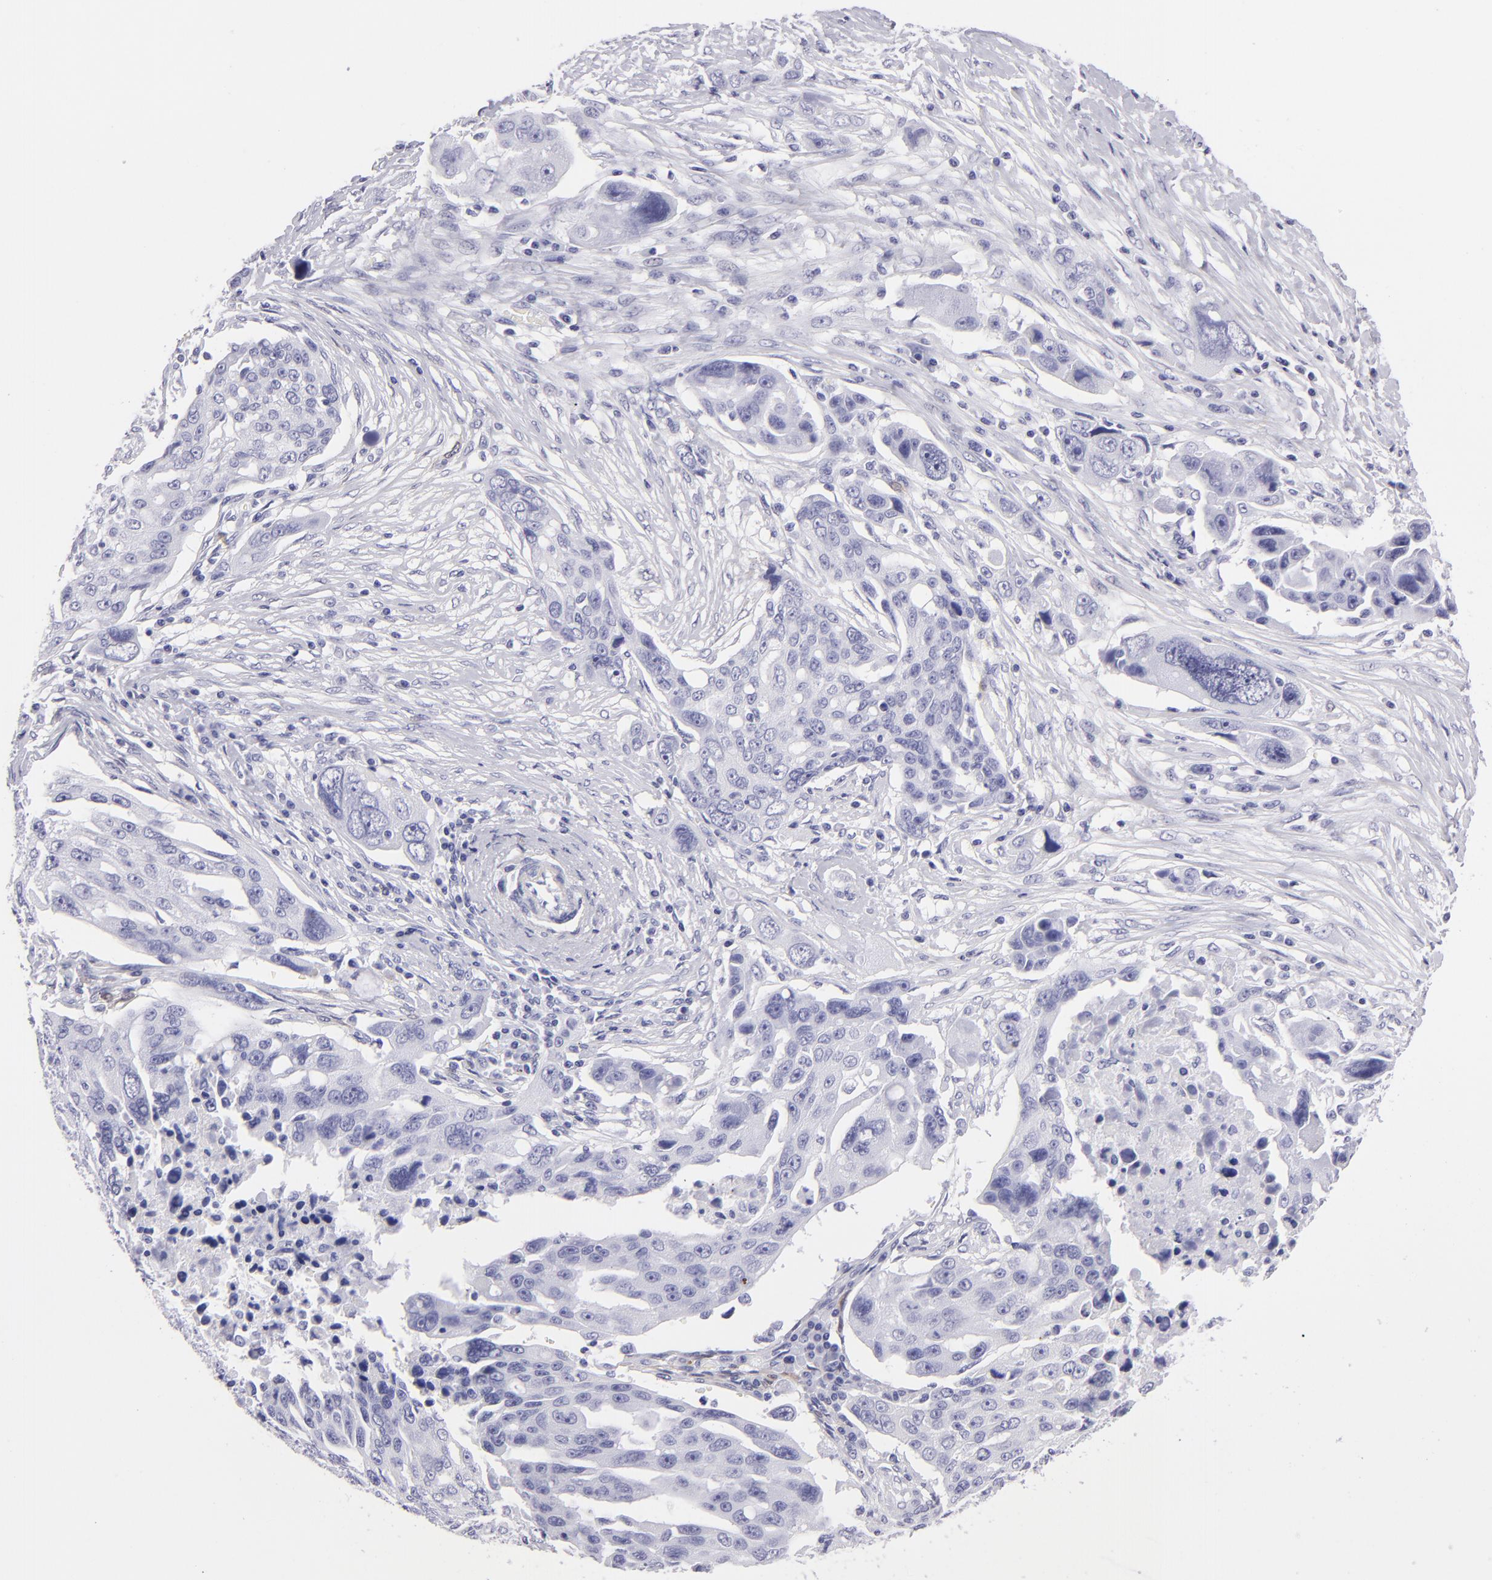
{"staining": {"intensity": "negative", "quantity": "none", "location": "none"}, "tissue": "ovarian cancer", "cell_type": "Tumor cells", "image_type": "cancer", "snomed": [{"axis": "morphology", "description": "Carcinoma, endometroid"}, {"axis": "topography", "description": "Ovary"}], "caption": "A histopathology image of human ovarian endometroid carcinoma is negative for staining in tumor cells.", "gene": "PVALB", "patient": {"sex": "female", "age": 75}}